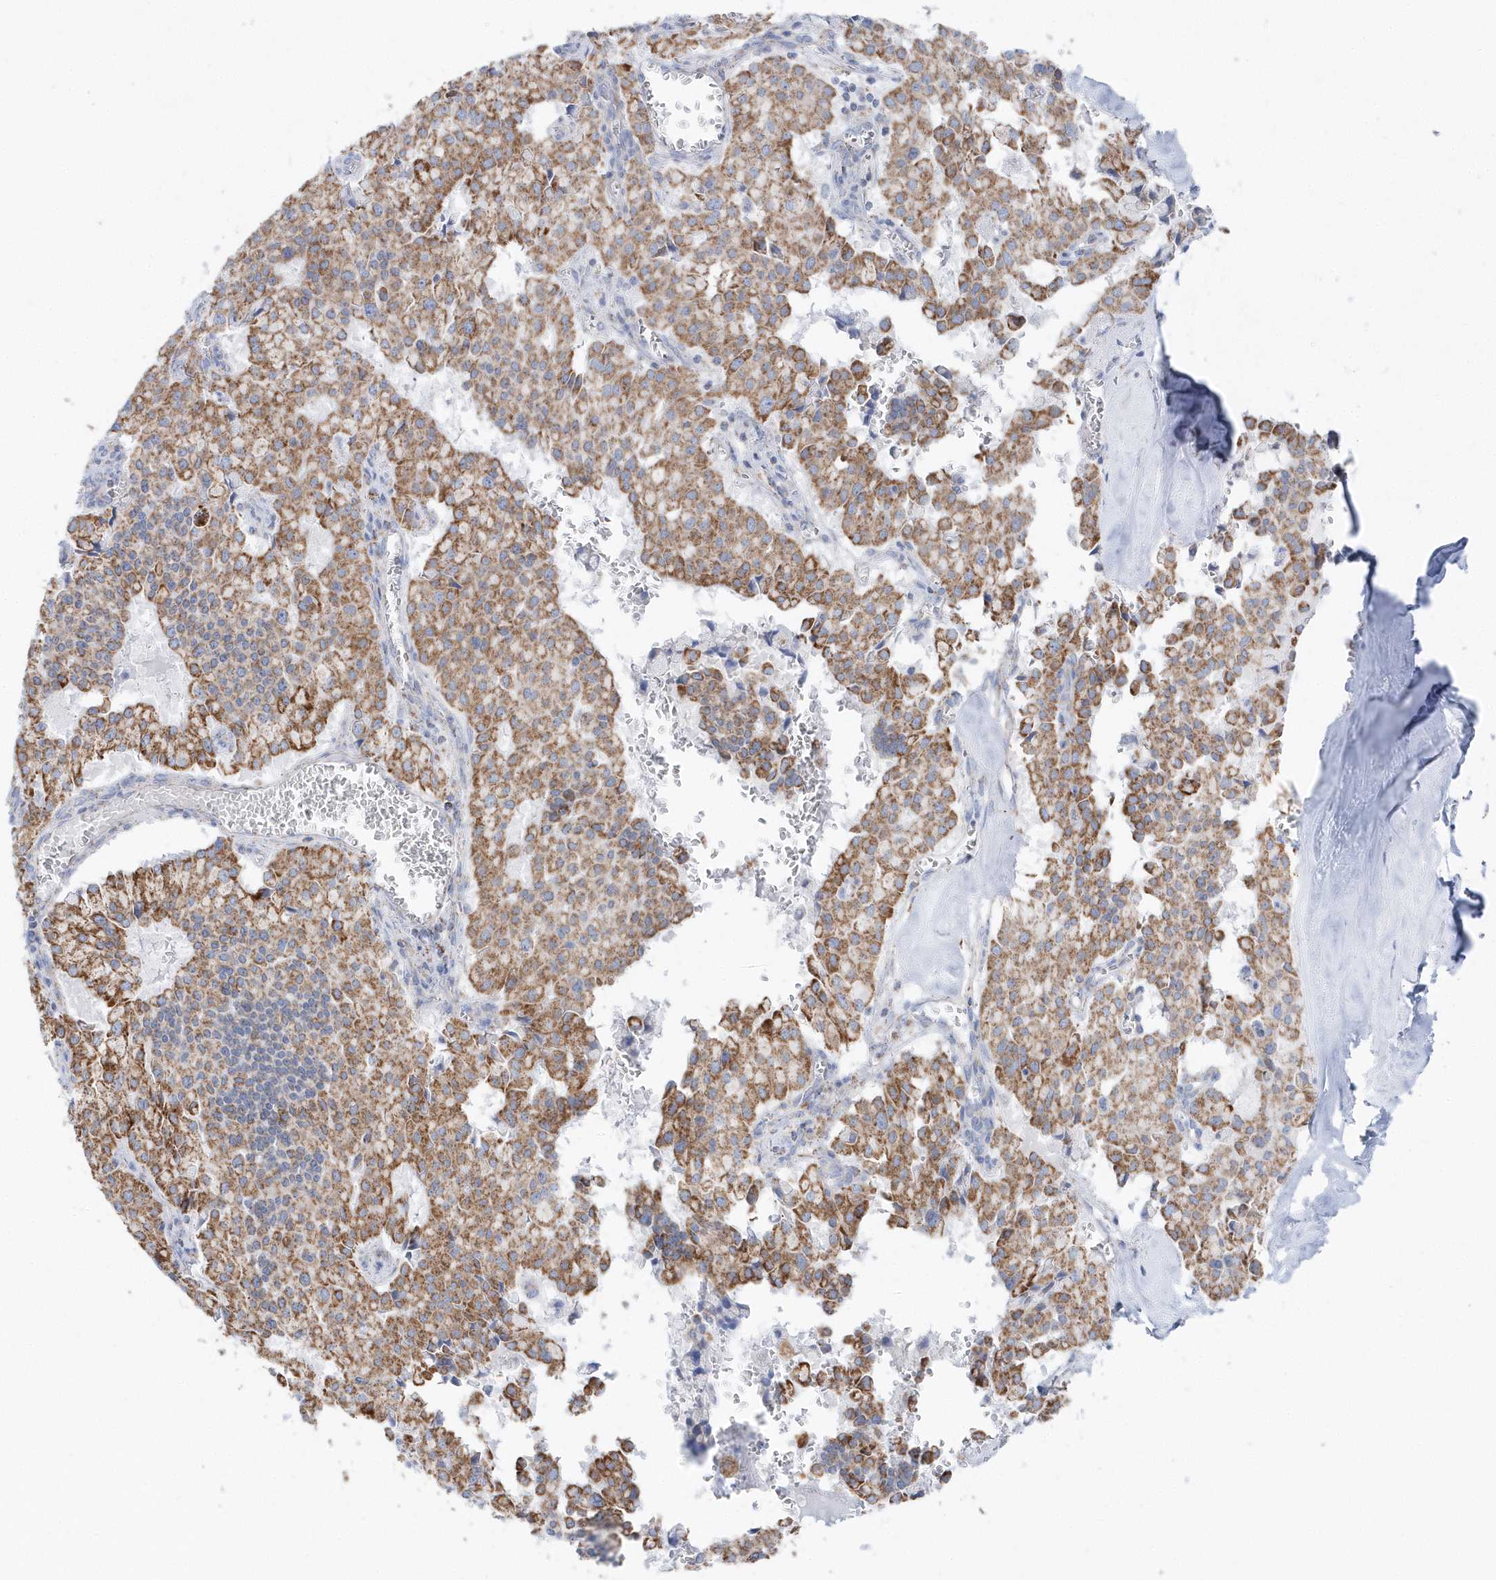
{"staining": {"intensity": "moderate", "quantity": ">75%", "location": "cytoplasmic/membranous"}, "tissue": "pancreatic cancer", "cell_type": "Tumor cells", "image_type": "cancer", "snomed": [{"axis": "morphology", "description": "Adenocarcinoma, NOS"}, {"axis": "topography", "description": "Pancreas"}], "caption": "The micrograph shows staining of pancreatic cancer, revealing moderate cytoplasmic/membranous protein expression (brown color) within tumor cells. The protein of interest is stained brown, and the nuclei are stained in blue (DAB IHC with brightfield microscopy, high magnification).", "gene": "TMCO6", "patient": {"sex": "male", "age": 65}}